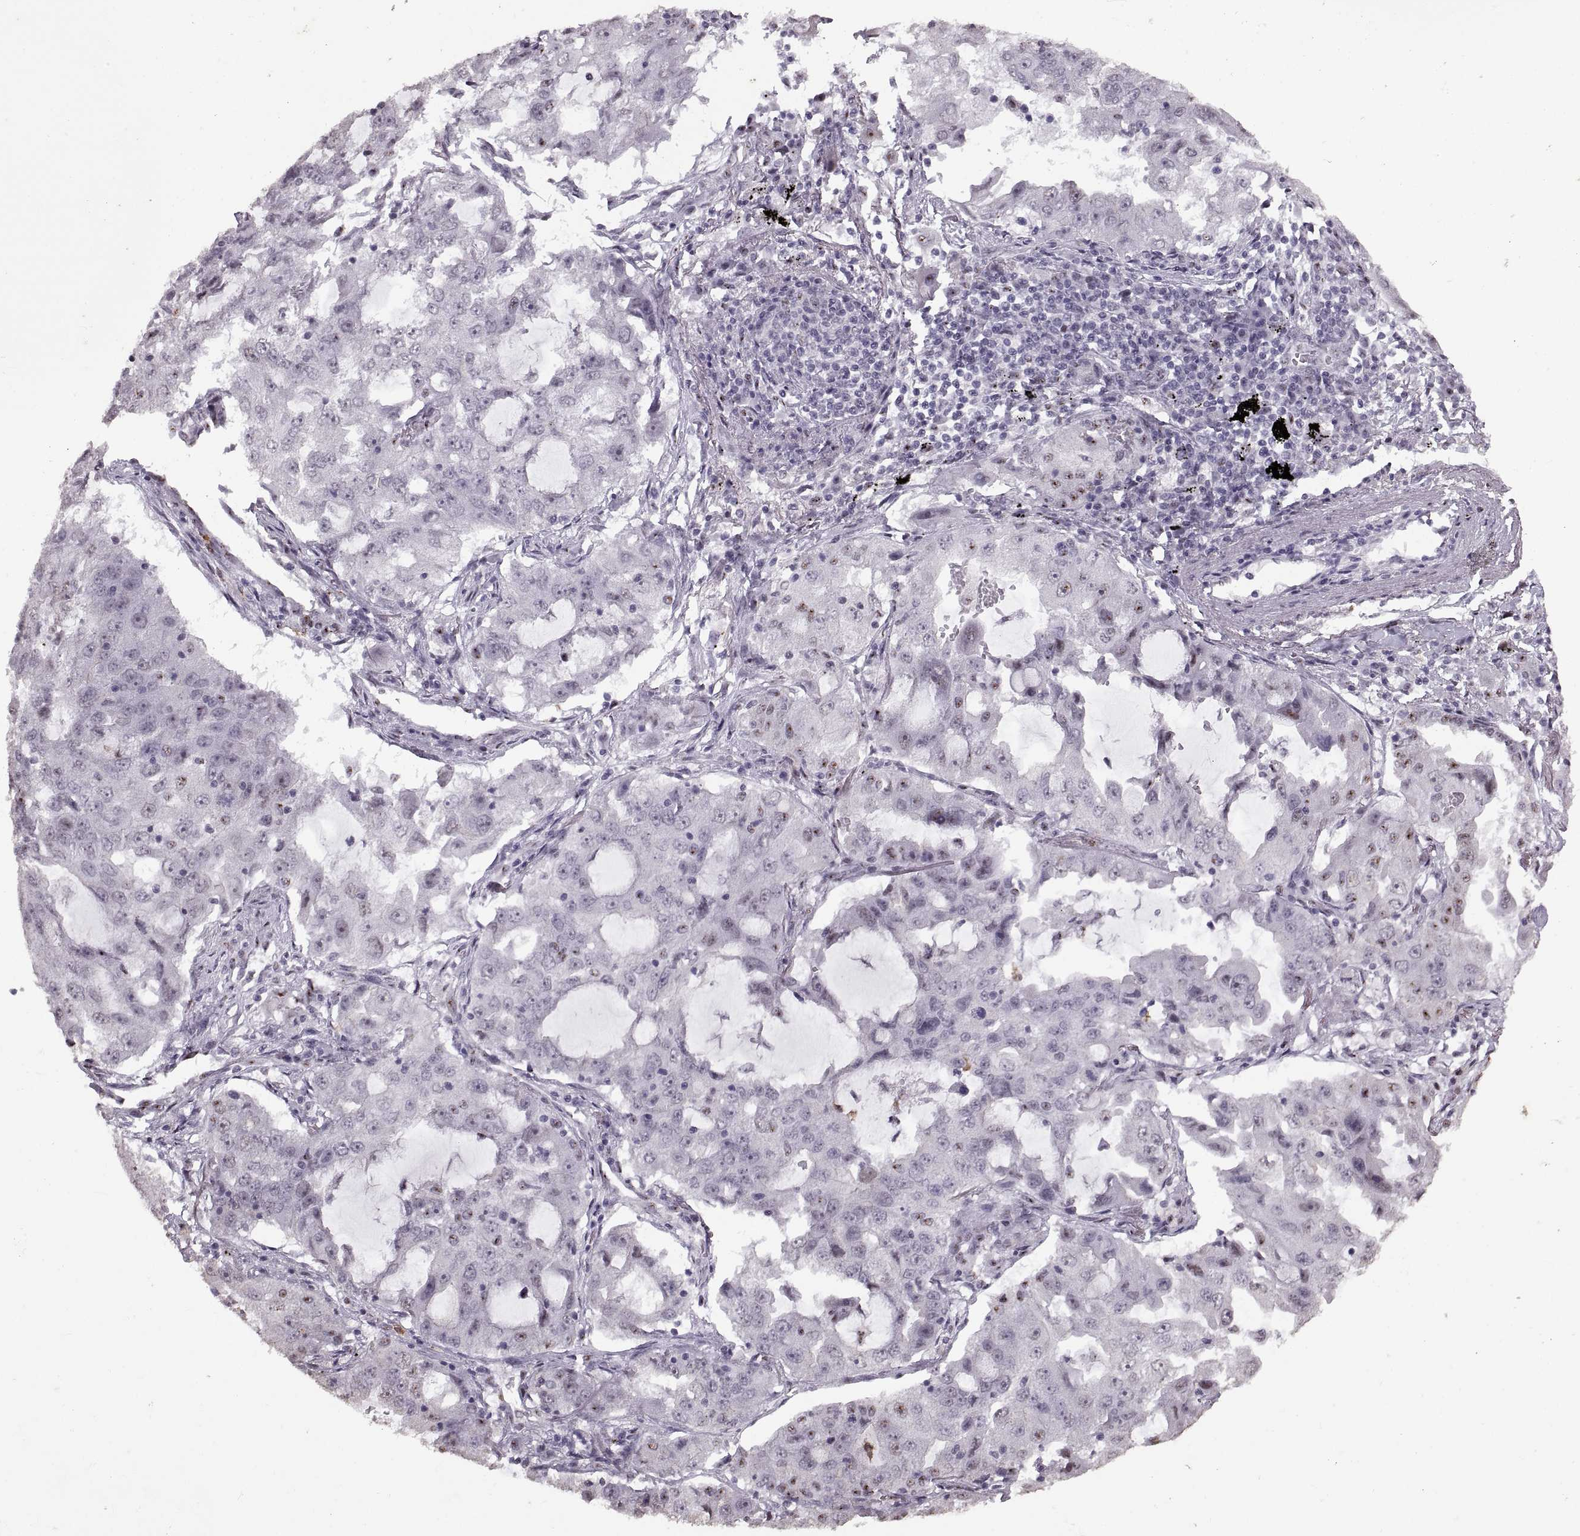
{"staining": {"intensity": "negative", "quantity": "none", "location": "none"}, "tissue": "lung cancer", "cell_type": "Tumor cells", "image_type": "cancer", "snomed": [{"axis": "morphology", "description": "Adenocarcinoma, NOS"}, {"axis": "topography", "description": "Lung"}], "caption": "Immunohistochemistry photomicrograph of neoplastic tissue: human lung adenocarcinoma stained with DAB shows no significant protein expression in tumor cells.", "gene": "PALS1", "patient": {"sex": "female", "age": 61}}